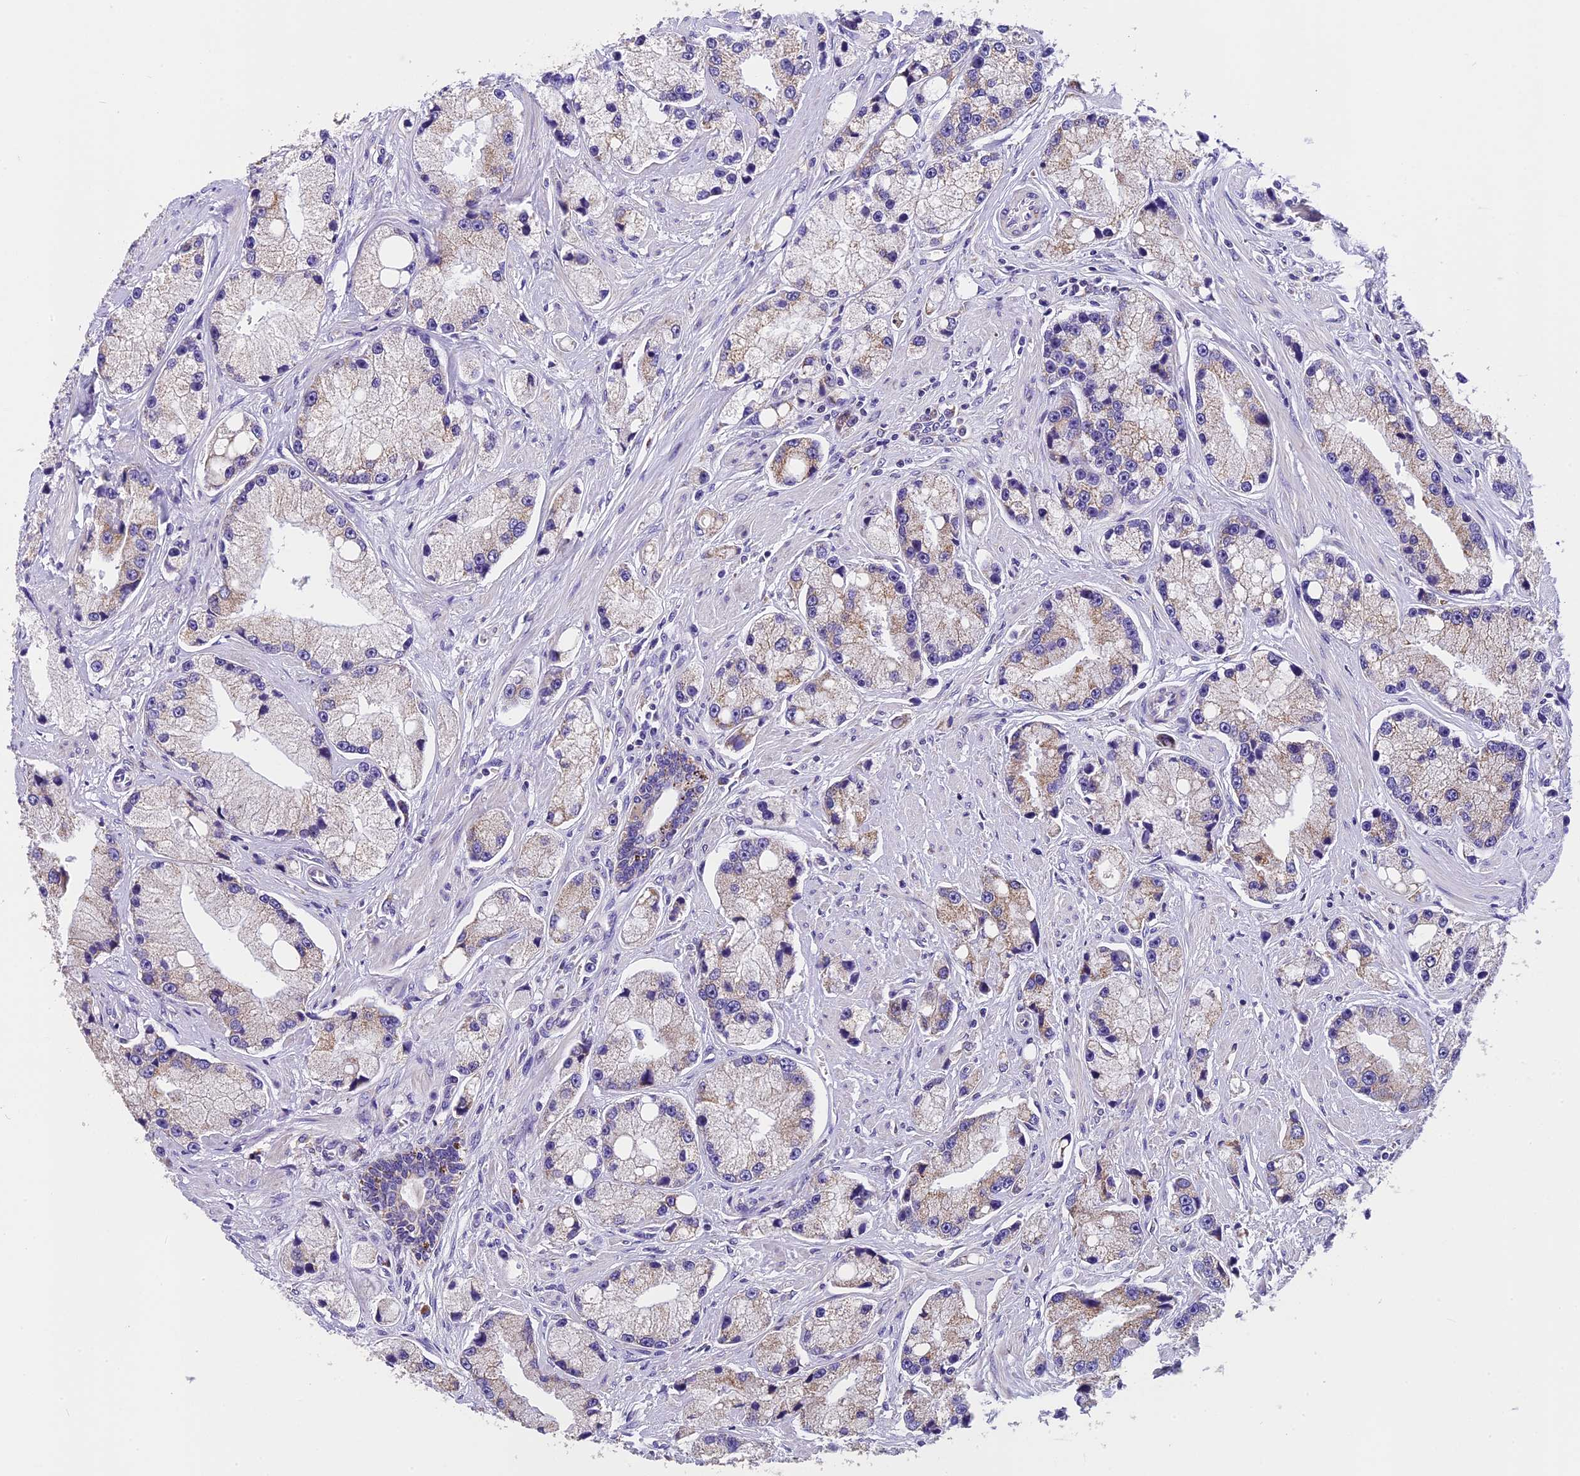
{"staining": {"intensity": "weak", "quantity": "25%-75%", "location": "cytoplasmic/membranous"}, "tissue": "prostate cancer", "cell_type": "Tumor cells", "image_type": "cancer", "snomed": [{"axis": "morphology", "description": "Adenocarcinoma, High grade"}, {"axis": "topography", "description": "Prostate"}], "caption": "The histopathology image displays immunohistochemical staining of high-grade adenocarcinoma (prostate). There is weak cytoplasmic/membranous expression is present in approximately 25%-75% of tumor cells. (IHC, brightfield microscopy, high magnification).", "gene": "MGME1", "patient": {"sex": "male", "age": 74}}